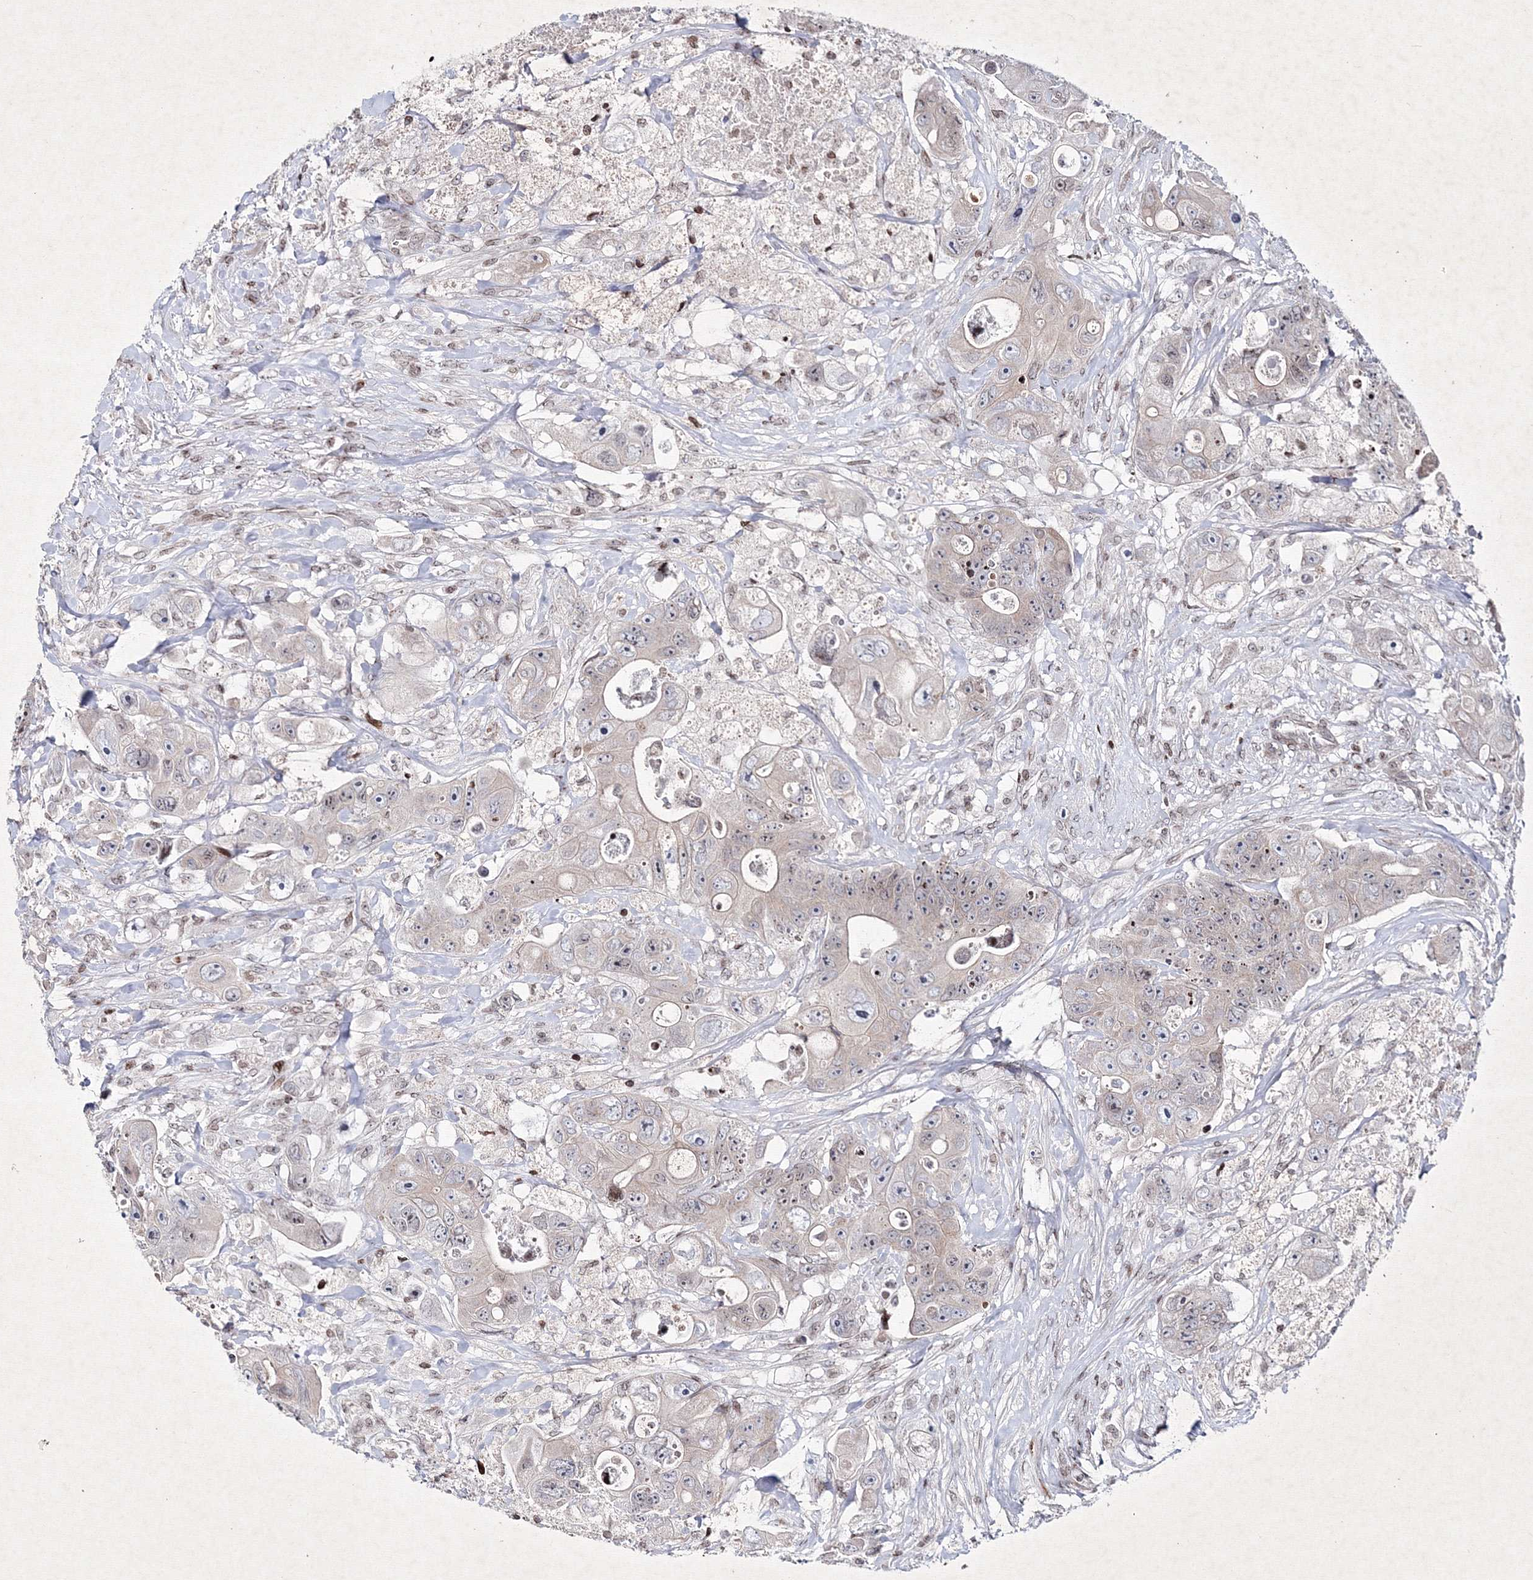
{"staining": {"intensity": "negative", "quantity": "none", "location": "none"}, "tissue": "colorectal cancer", "cell_type": "Tumor cells", "image_type": "cancer", "snomed": [{"axis": "morphology", "description": "Adenocarcinoma, NOS"}, {"axis": "topography", "description": "Colon"}], "caption": "IHC photomicrograph of human colorectal cancer (adenocarcinoma) stained for a protein (brown), which demonstrates no positivity in tumor cells.", "gene": "SMIM29", "patient": {"sex": "female", "age": 46}}